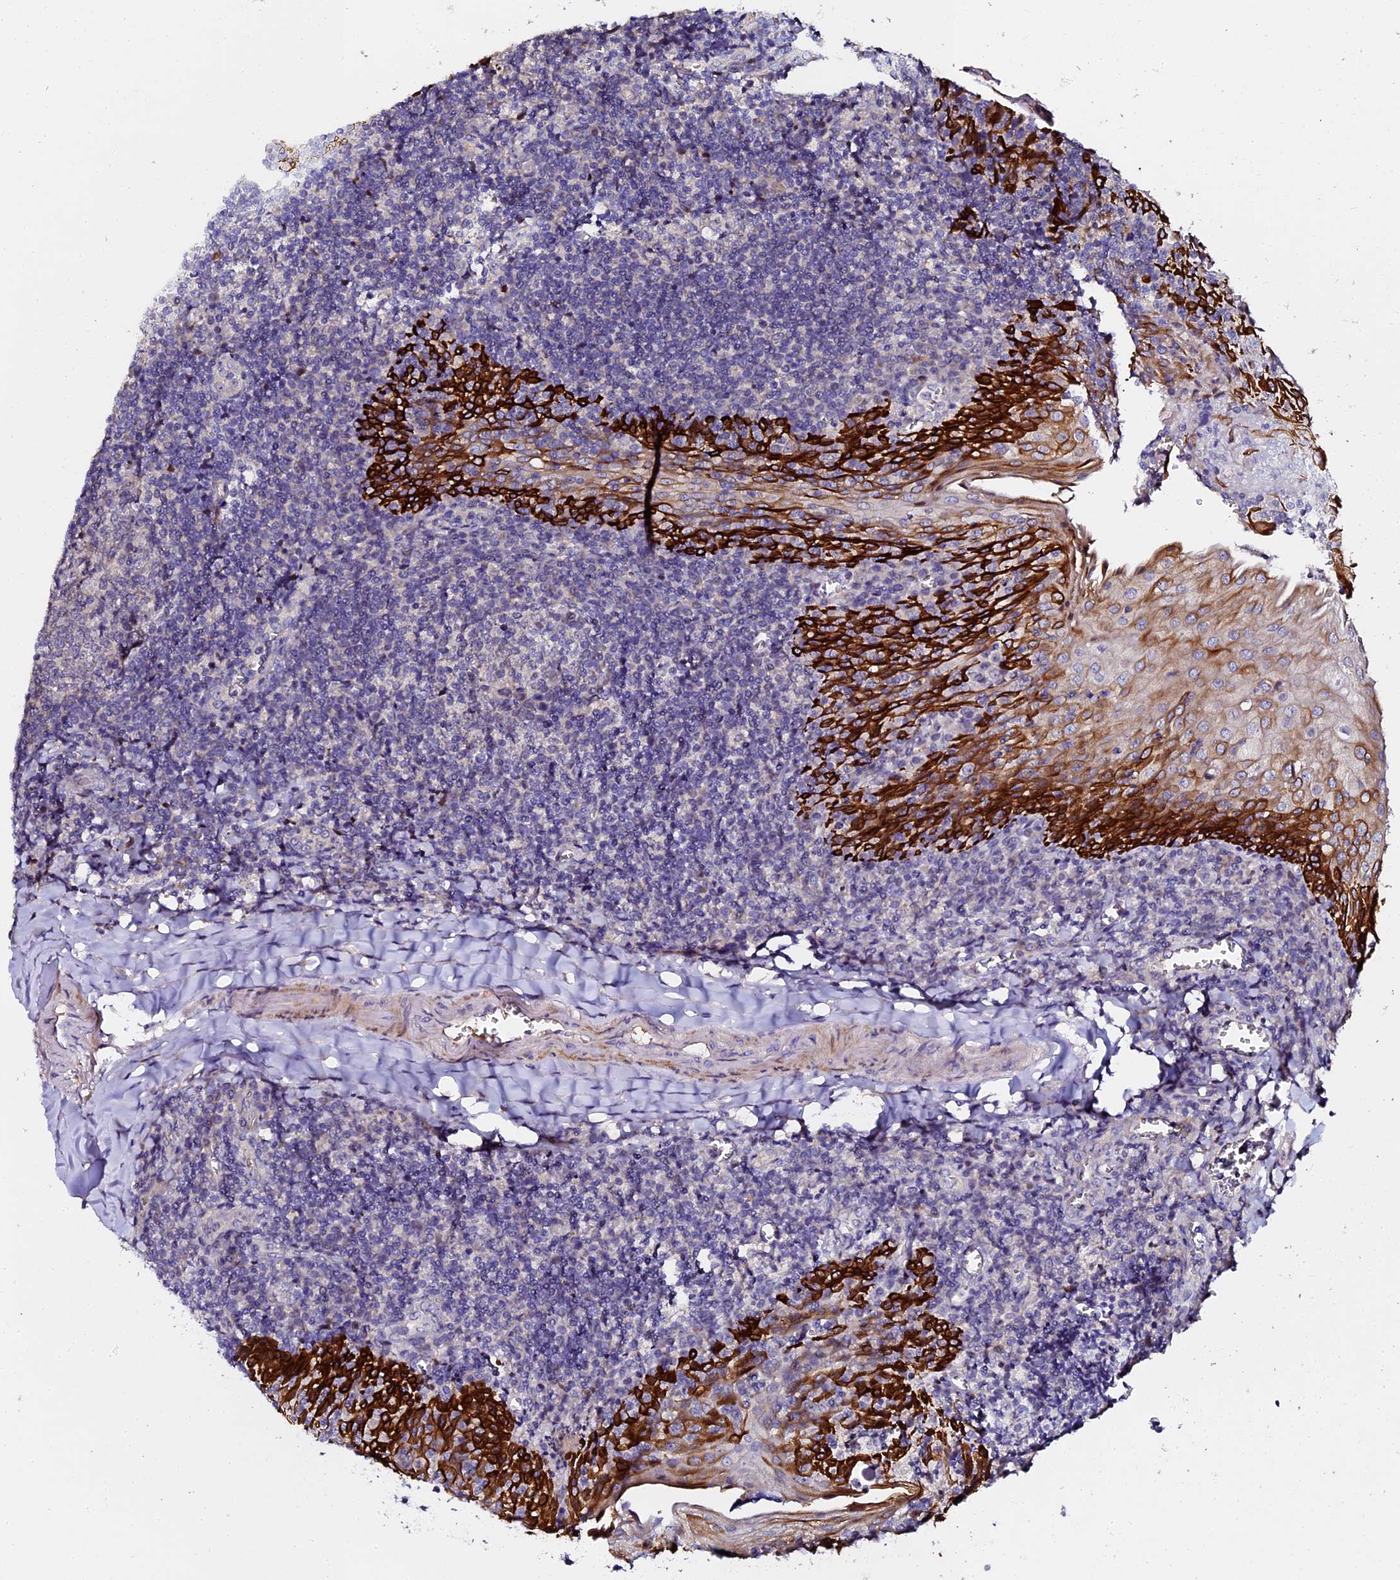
{"staining": {"intensity": "negative", "quantity": "none", "location": "none"}, "tissue": "tonsil", "cell_type": "Germinal center cells", "image_type": "normal", "snomed": [{"axis": "morphology", "description": "Normal tissue, NOS"}, {"axis": "topography", "description": "Tonsil"}], "caption": "Immunohistochemical staining of benign human tonsil displays no significant positivity in germinal center cells.", "gene": "GPN3", "patient": {"sex": "male", "age": 27}}